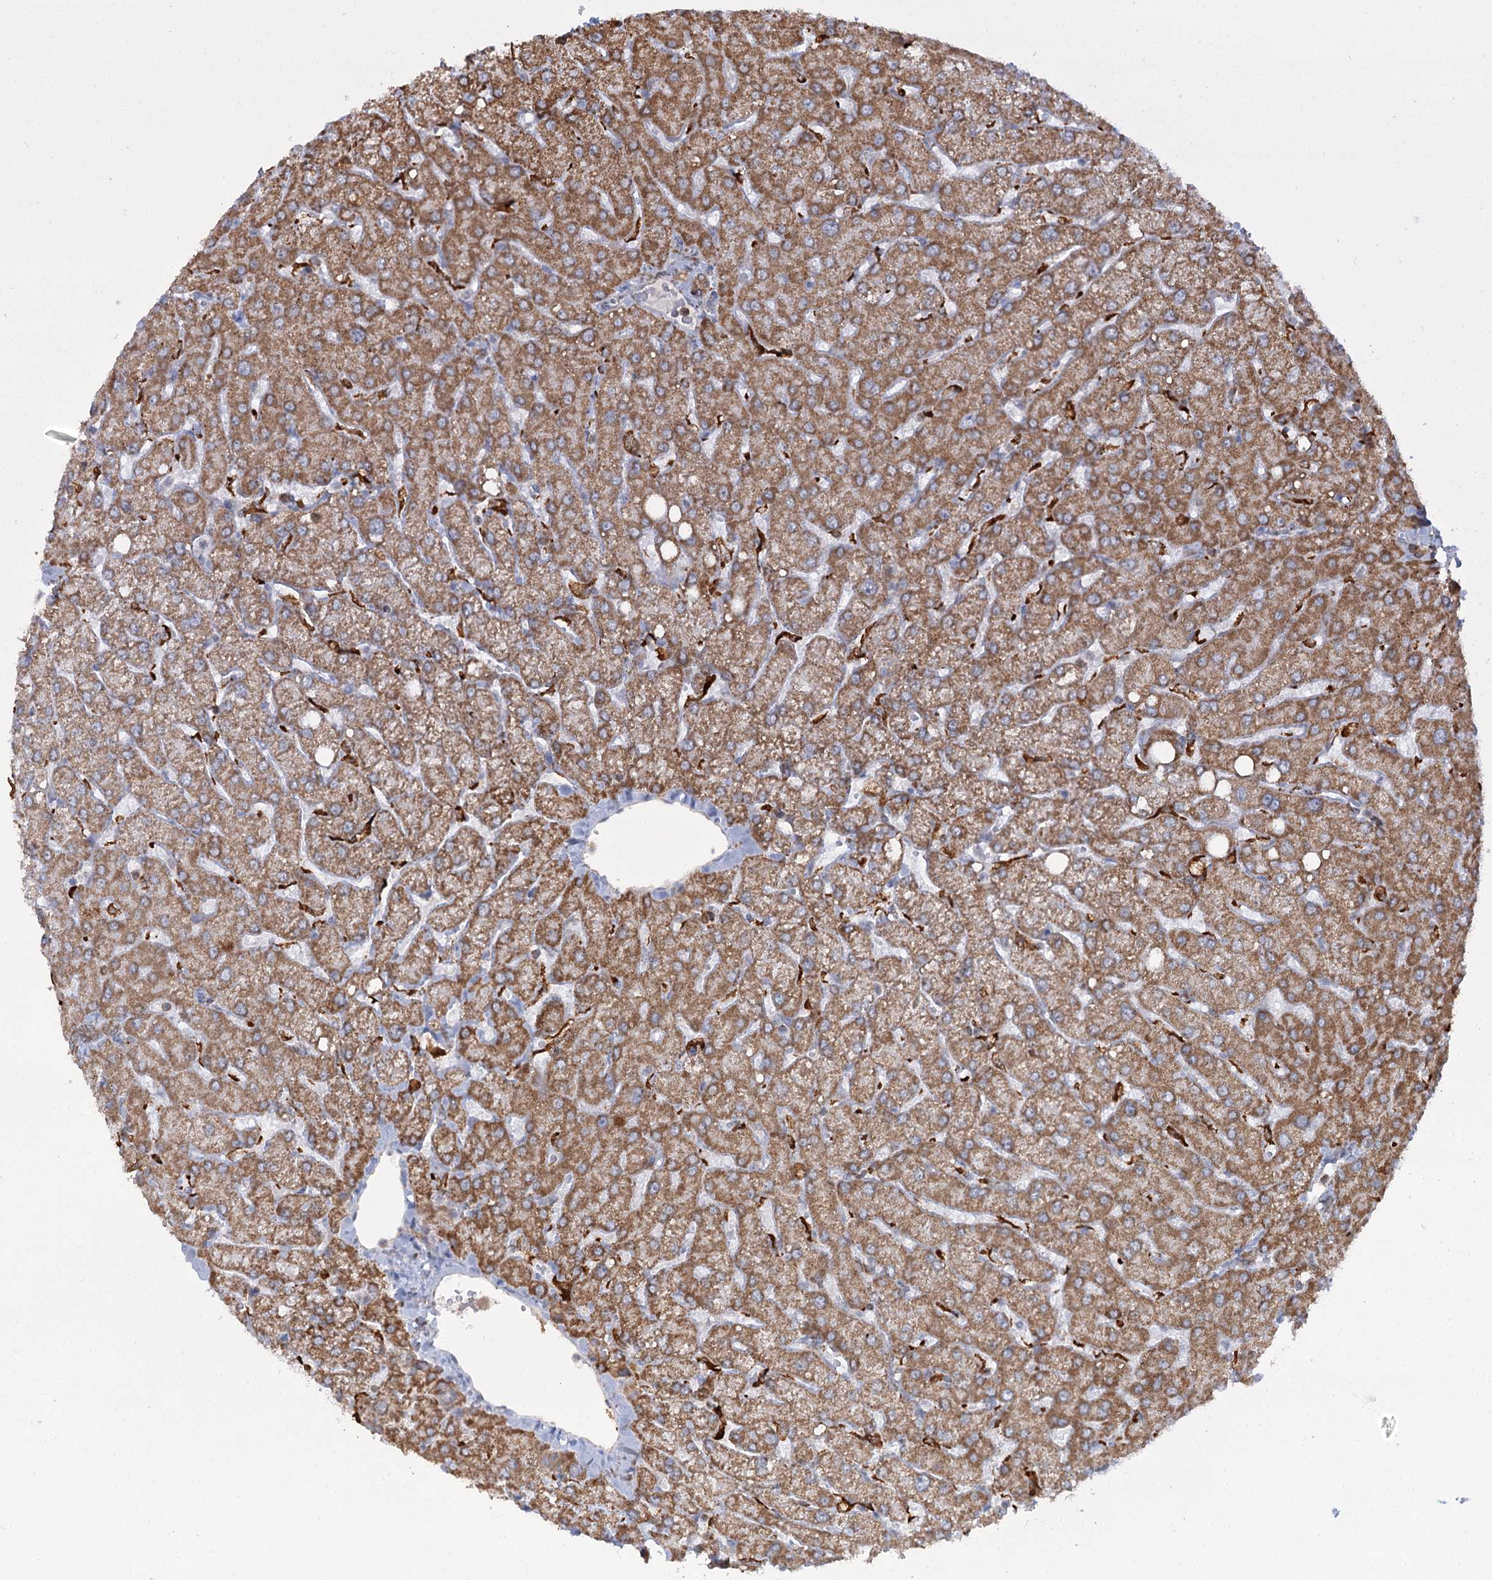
{"staining": {"intensity": "moderate", "quantity": ">75%", "location": "cytoplasmic/membranous"}, "tissue": "liver", "cell_type": "Cholangiocytes", "image_type": "normal", "snomed": [{"axis": "morphology", "description": "Normal tissue, NOS"}, {"axis": "topography", "description": "Liver"}], "caption": "Liver stained with IHC shows moderate cytoplasmic/membranous positivity in approximately >75% of cholangiocytes.", "gene": "TAS1R1", "patient": {"sex": "female", "age": 54}}